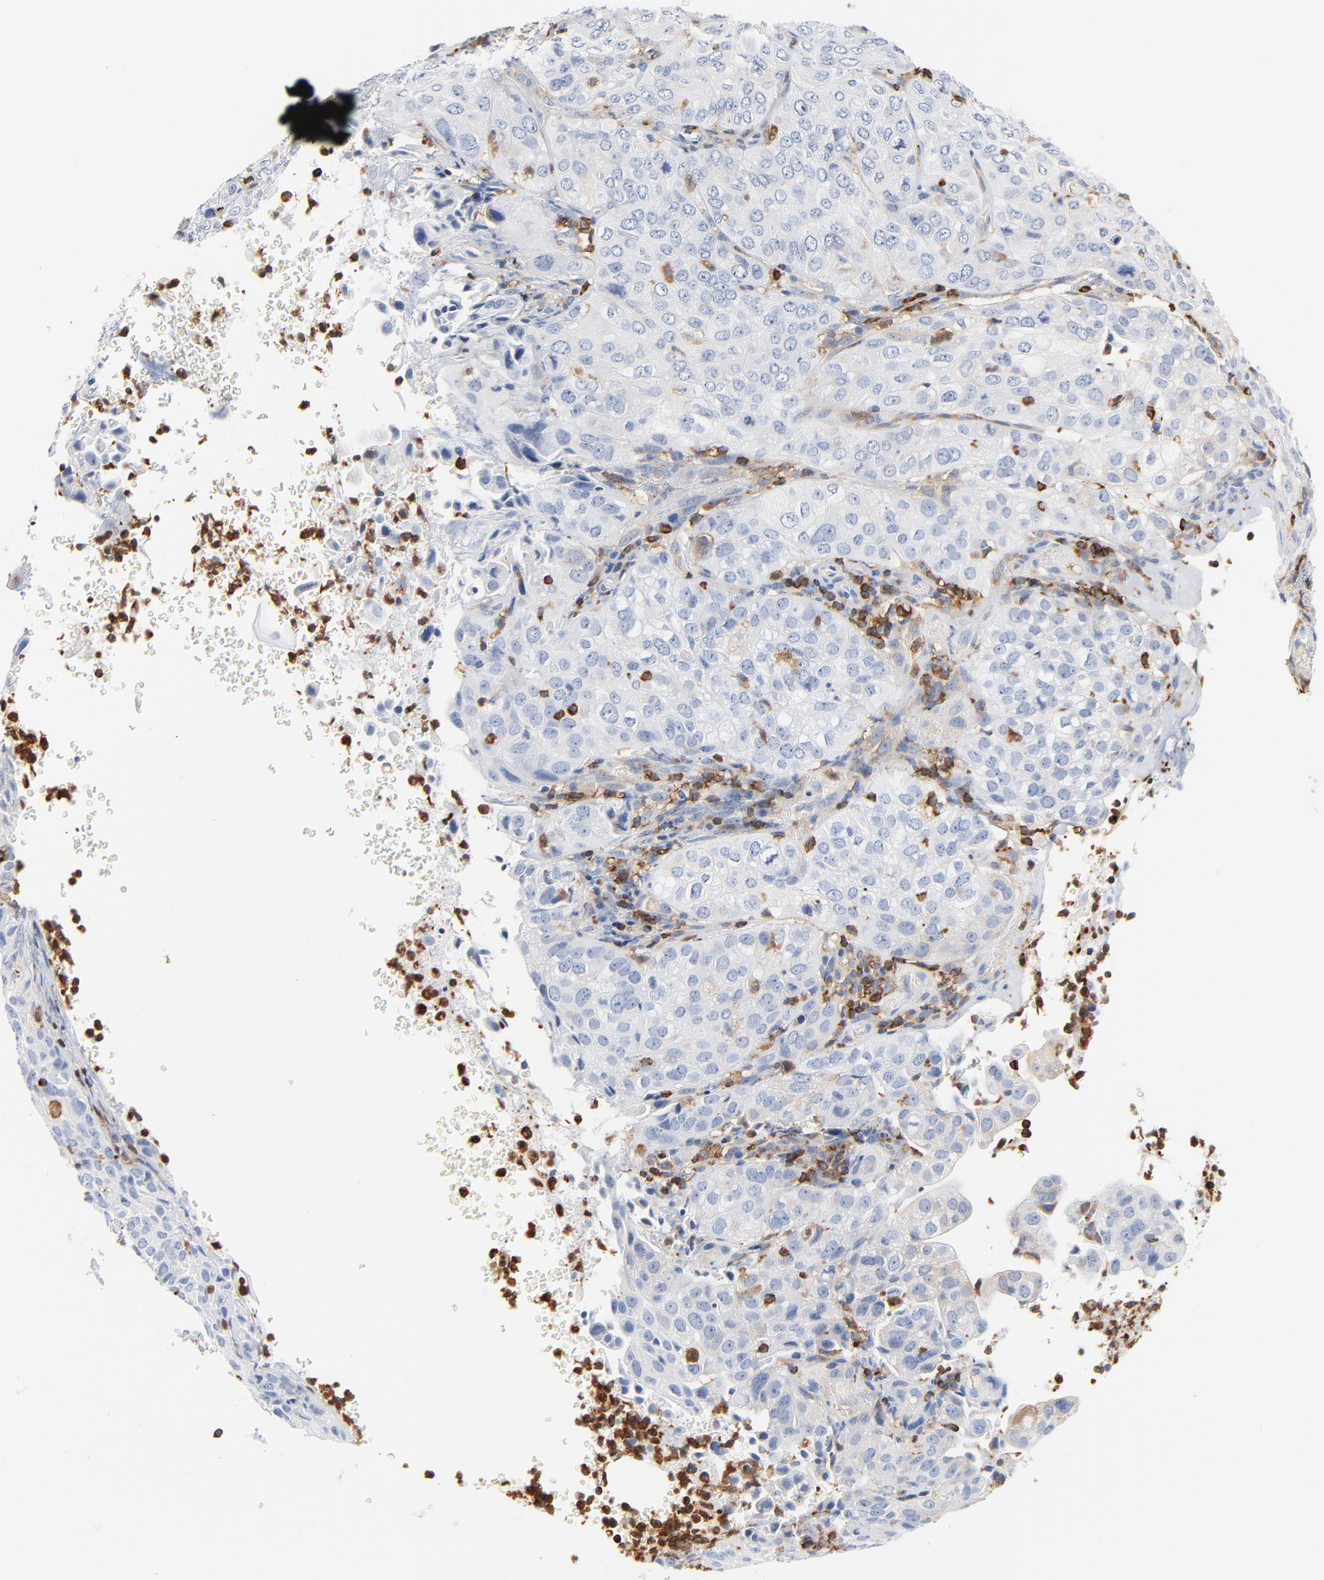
{"staining": {"intensity": "negative", "quantity": "none", "location": "none"}, "tissue": "cervical cancer", "cell_type": "Tumor cells", "image_type": "cancer", "snomed": [{"axis": "morphology", "description": "Squamous cell carcinoma, NOS"}, {"axis": "topography", "description": "Cervix"}], "caption": "Immunohistochemistry (IHC) micrograph of neoplastic tissue: cervical cancer (squamous cell carcinoma) stained with DAB (3,3'-diaminobenzidine) reveals no significant protein positivity in tumor cells.", "gene": "SH3KBP1", "patient": {"sex": "female", "age": 38}}